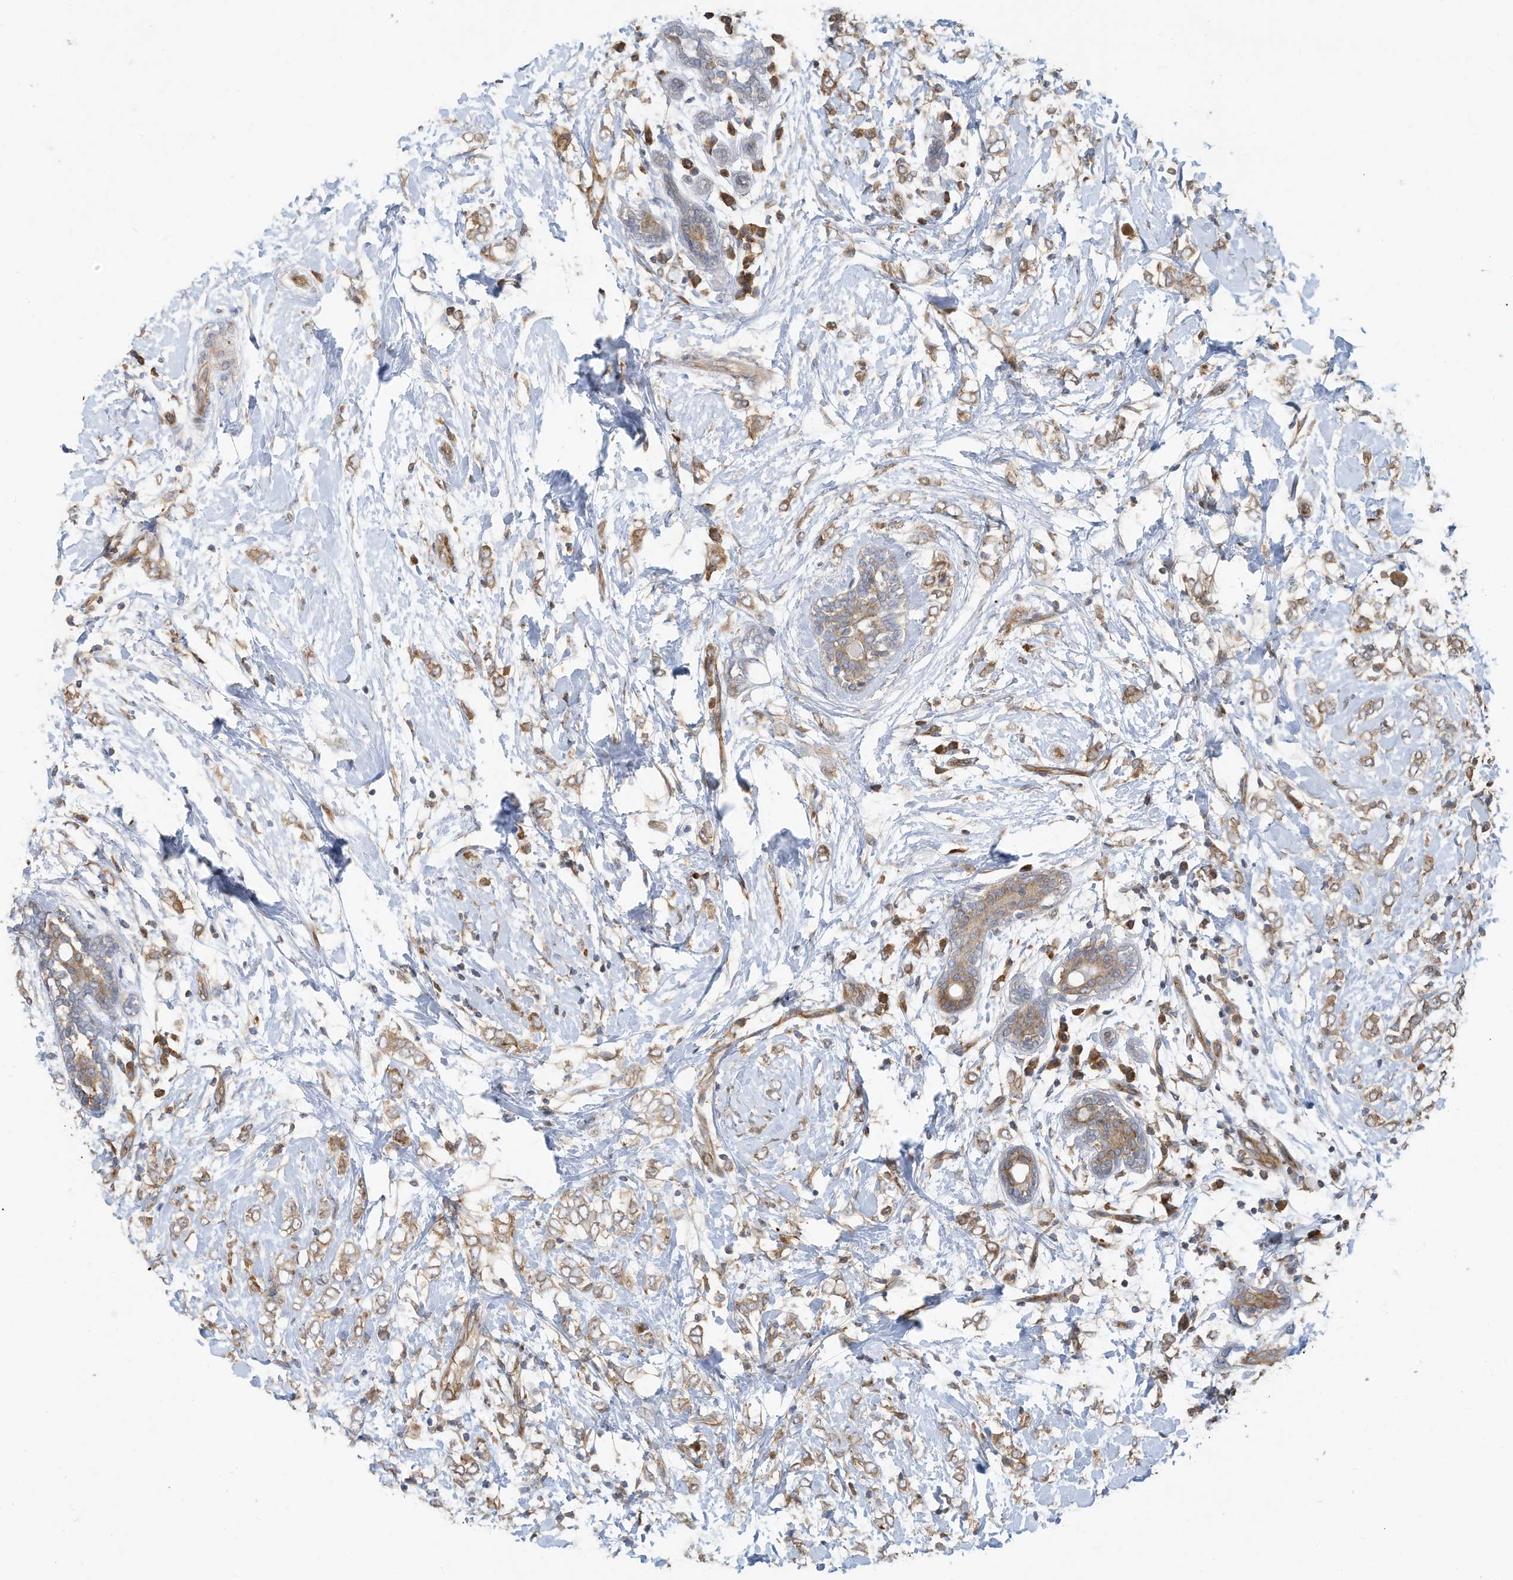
{"staining": {"intensity": "moderate", "quantity": ">75%", "location": "cytoplasmic/membranous"}, "tissue": "breast cancer", "cell_type": "Tumor cells", "image_type": "cancer", "snomed": [{"axis": "morphology", "description": "Normal tissue, NOS"}, {"axis": "morphology", "description": "Lobular carcinoma"}, {"axis": "topography", "description": "Breast"}], "caption": "Immunohistochemistry histopathology image of neoplastic tissue: breast lobular carcinoma stained using IHC displays medium levels of moderate protein expression localized specifically in the cytoplasmic/membranous of tumor cells, appearing as a cytoplasmic/membranous brown color.", "gene": "USE1", "patient": {"sex": "female", "age": 47}}